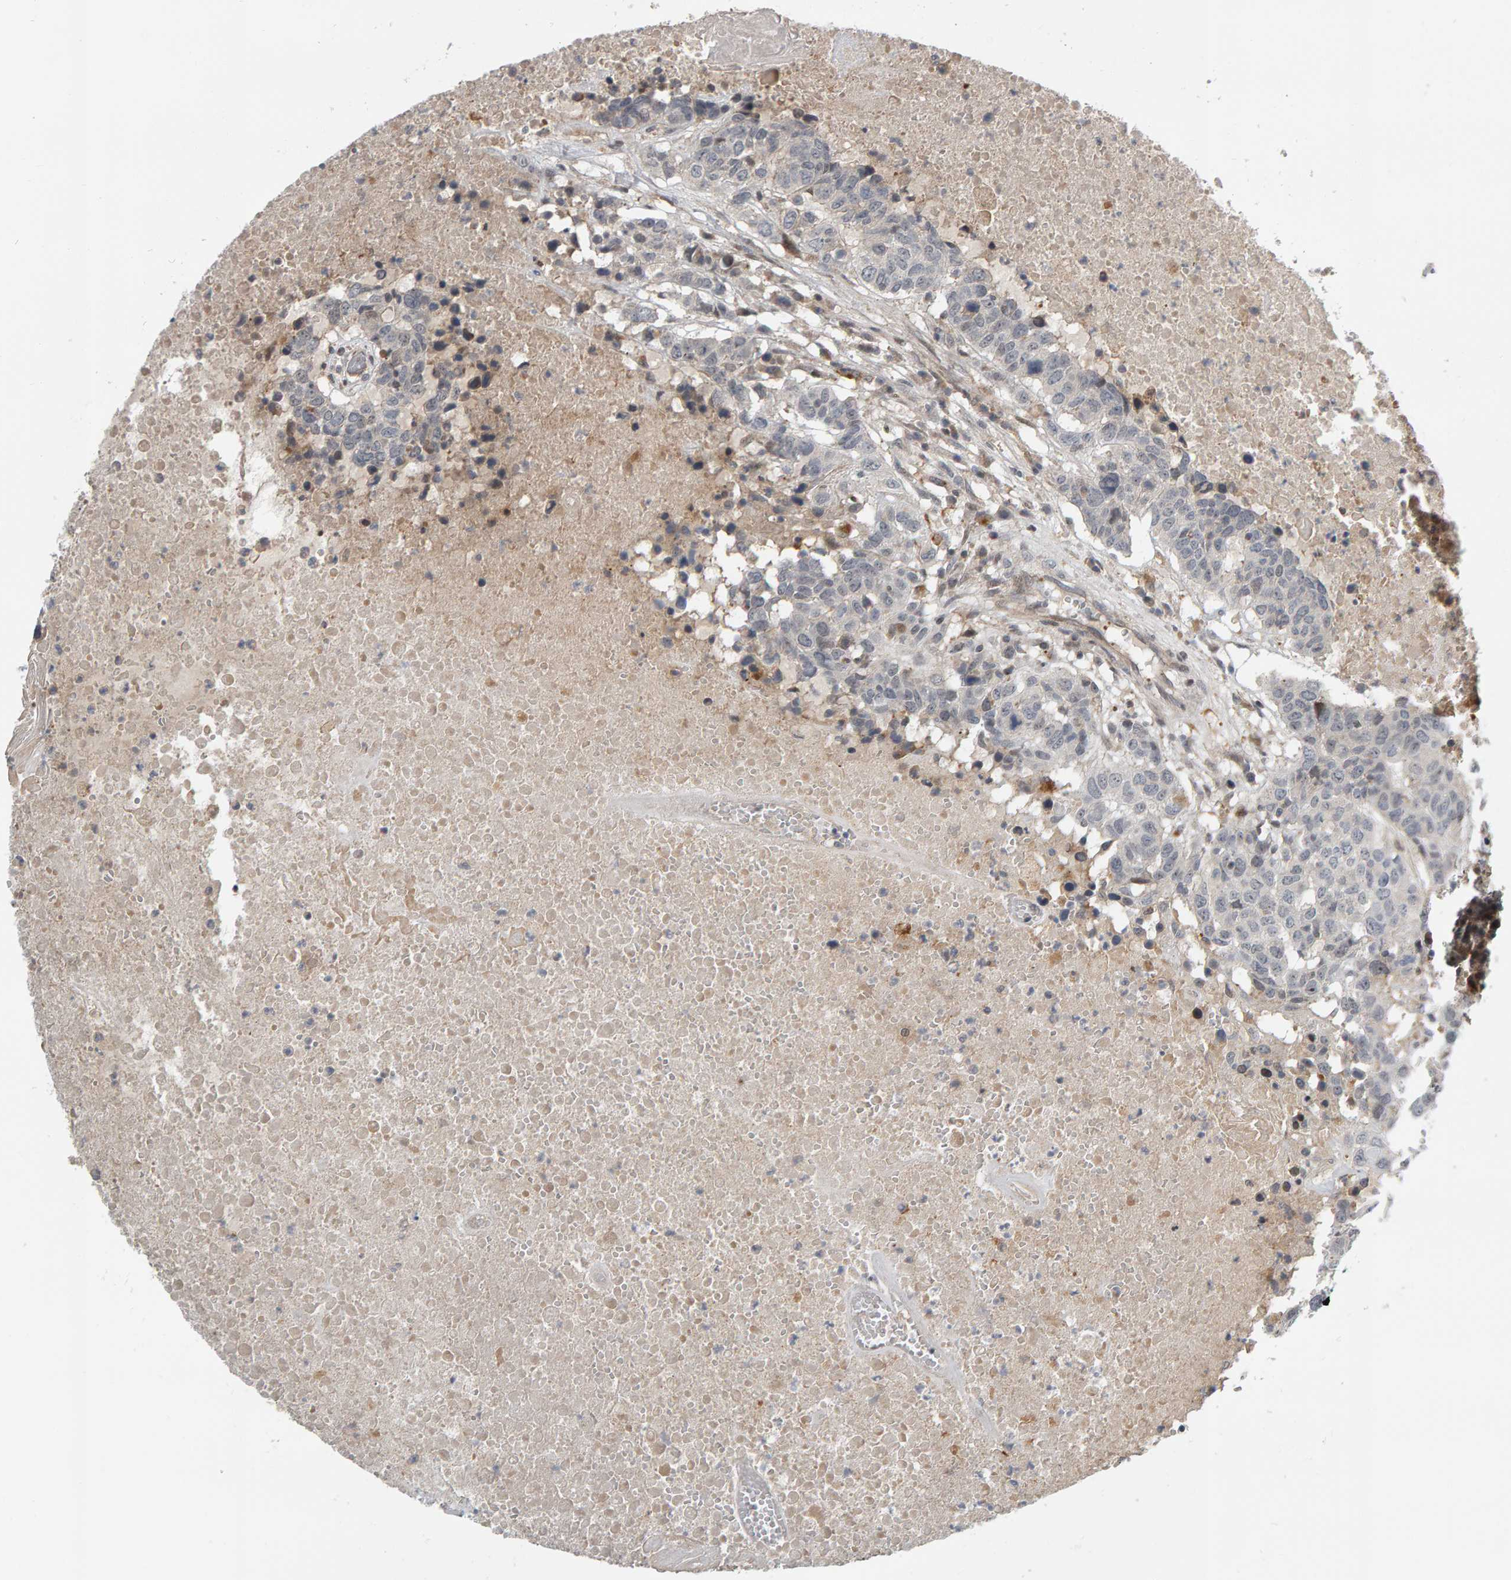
{"staining": {"intensity": "negative", "quantity": "none", "location": "none"}, "tissue": "head and neck cancer", "cell_type": "Tumor cells", "image_type": "cancer", "snomed": [{"axis": "morphology", "description": "Squamous cell carcinoma, NOS"}, {"axis": "topography", "description": "Head-Neck"}], "caption": "Head and neck squamous cell carcinoma stained for a protein using immunohistochemistry (IHC) shows no staining tumor cells.", "gene": "ZNF160", "patient": {"sex": "male", "age": 66}}